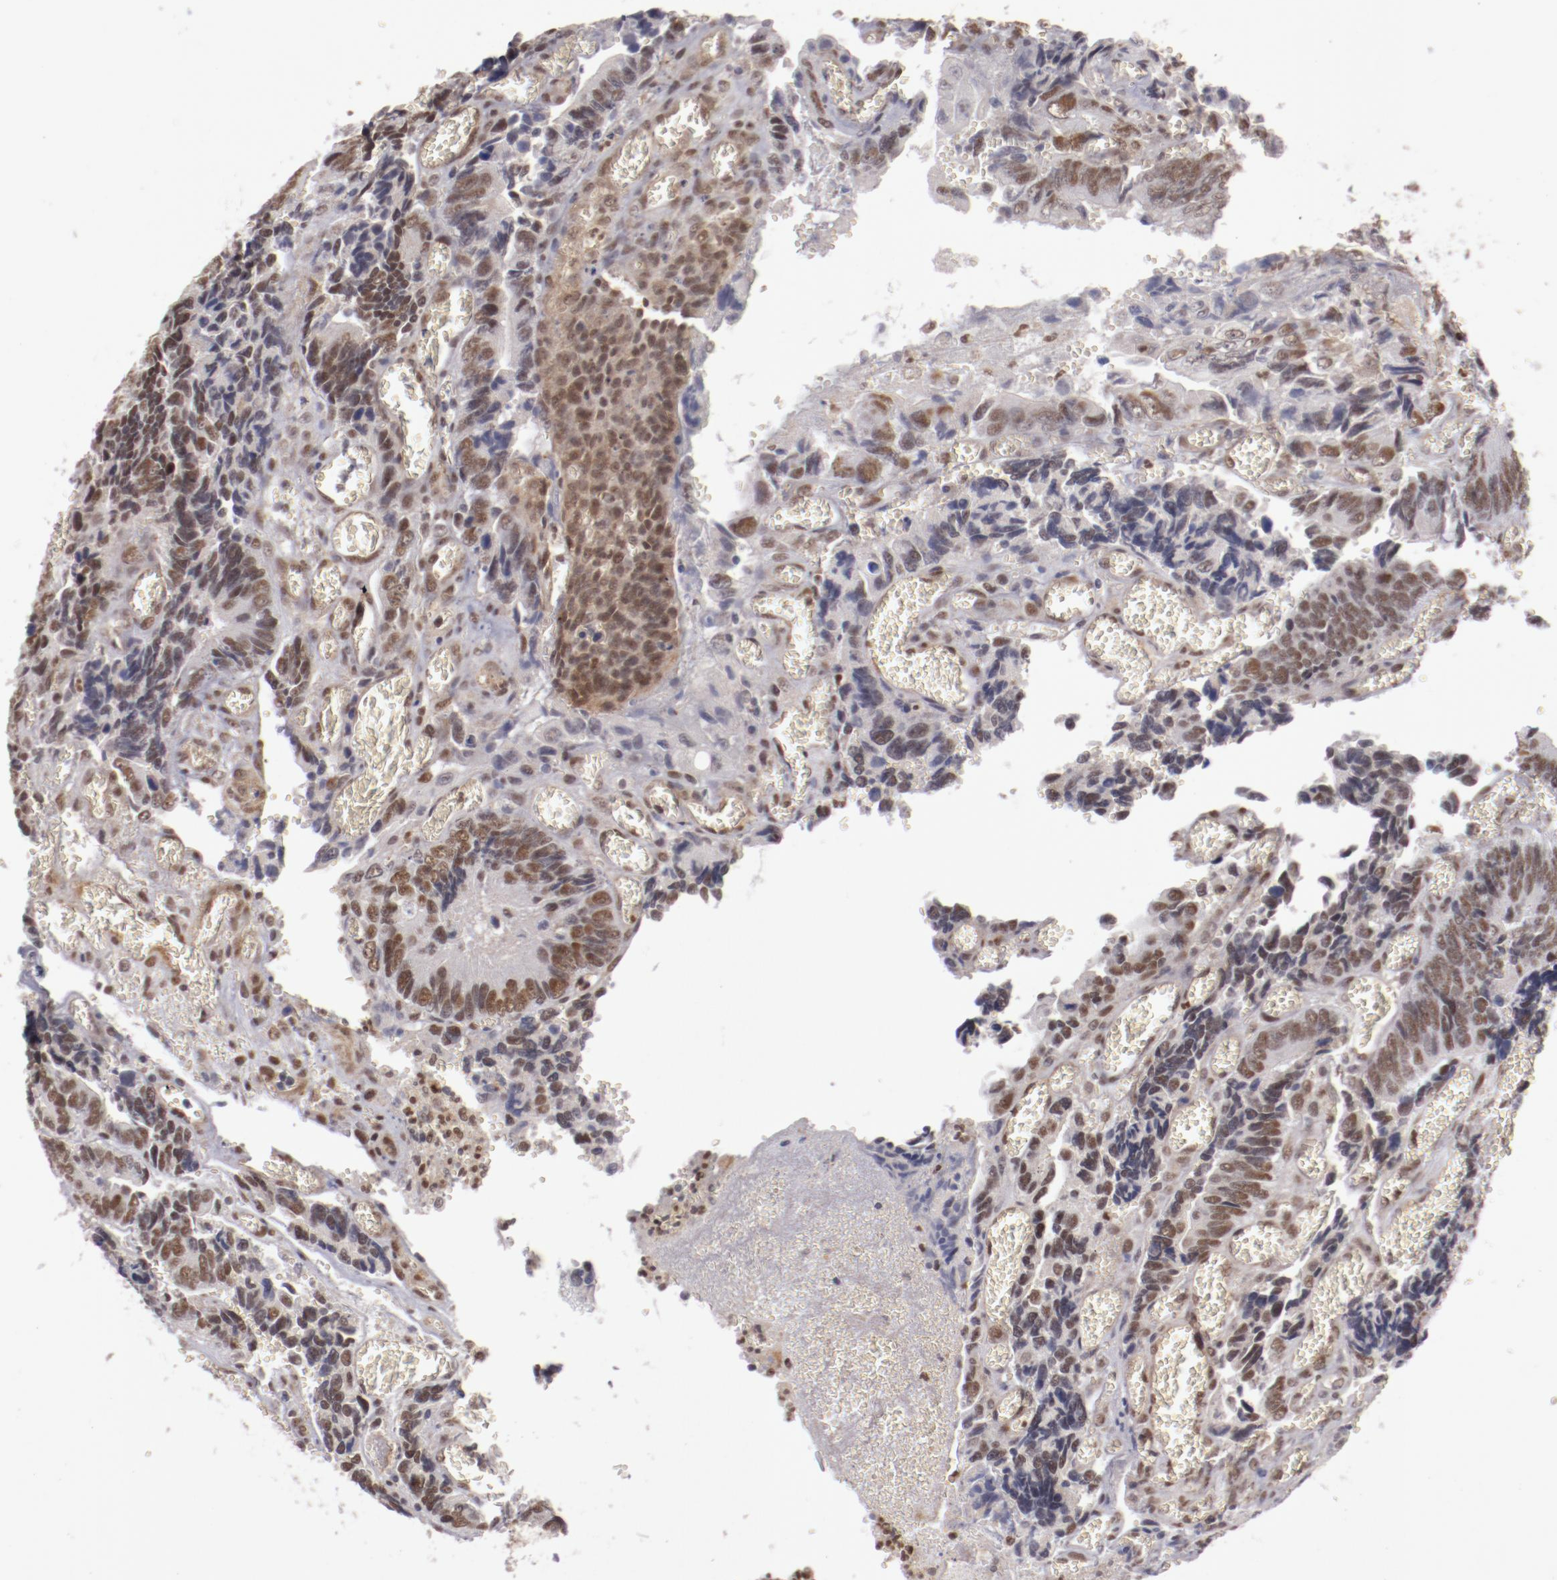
{"staining": {"intensity": "moderate", "quantity": ">75%", "location": "nuclear"}, "tissue": "colorectal cancer", "cell_type": "Tumor cells", "image_type": "cancer", "snomed": [{"axis": "morphology", "description": "Adenocarcinoma, NOS"}, {"axis": "topography", "description": "Colon"}], "caption": "This is a photomicrograph of immunohistochemistry (IHC) staining of colorectal cancer, which shows moderate positivity in the nuclear of tumor cells.", "gene": "NFE2", "patient": {"sex": "male", "age": 72}}